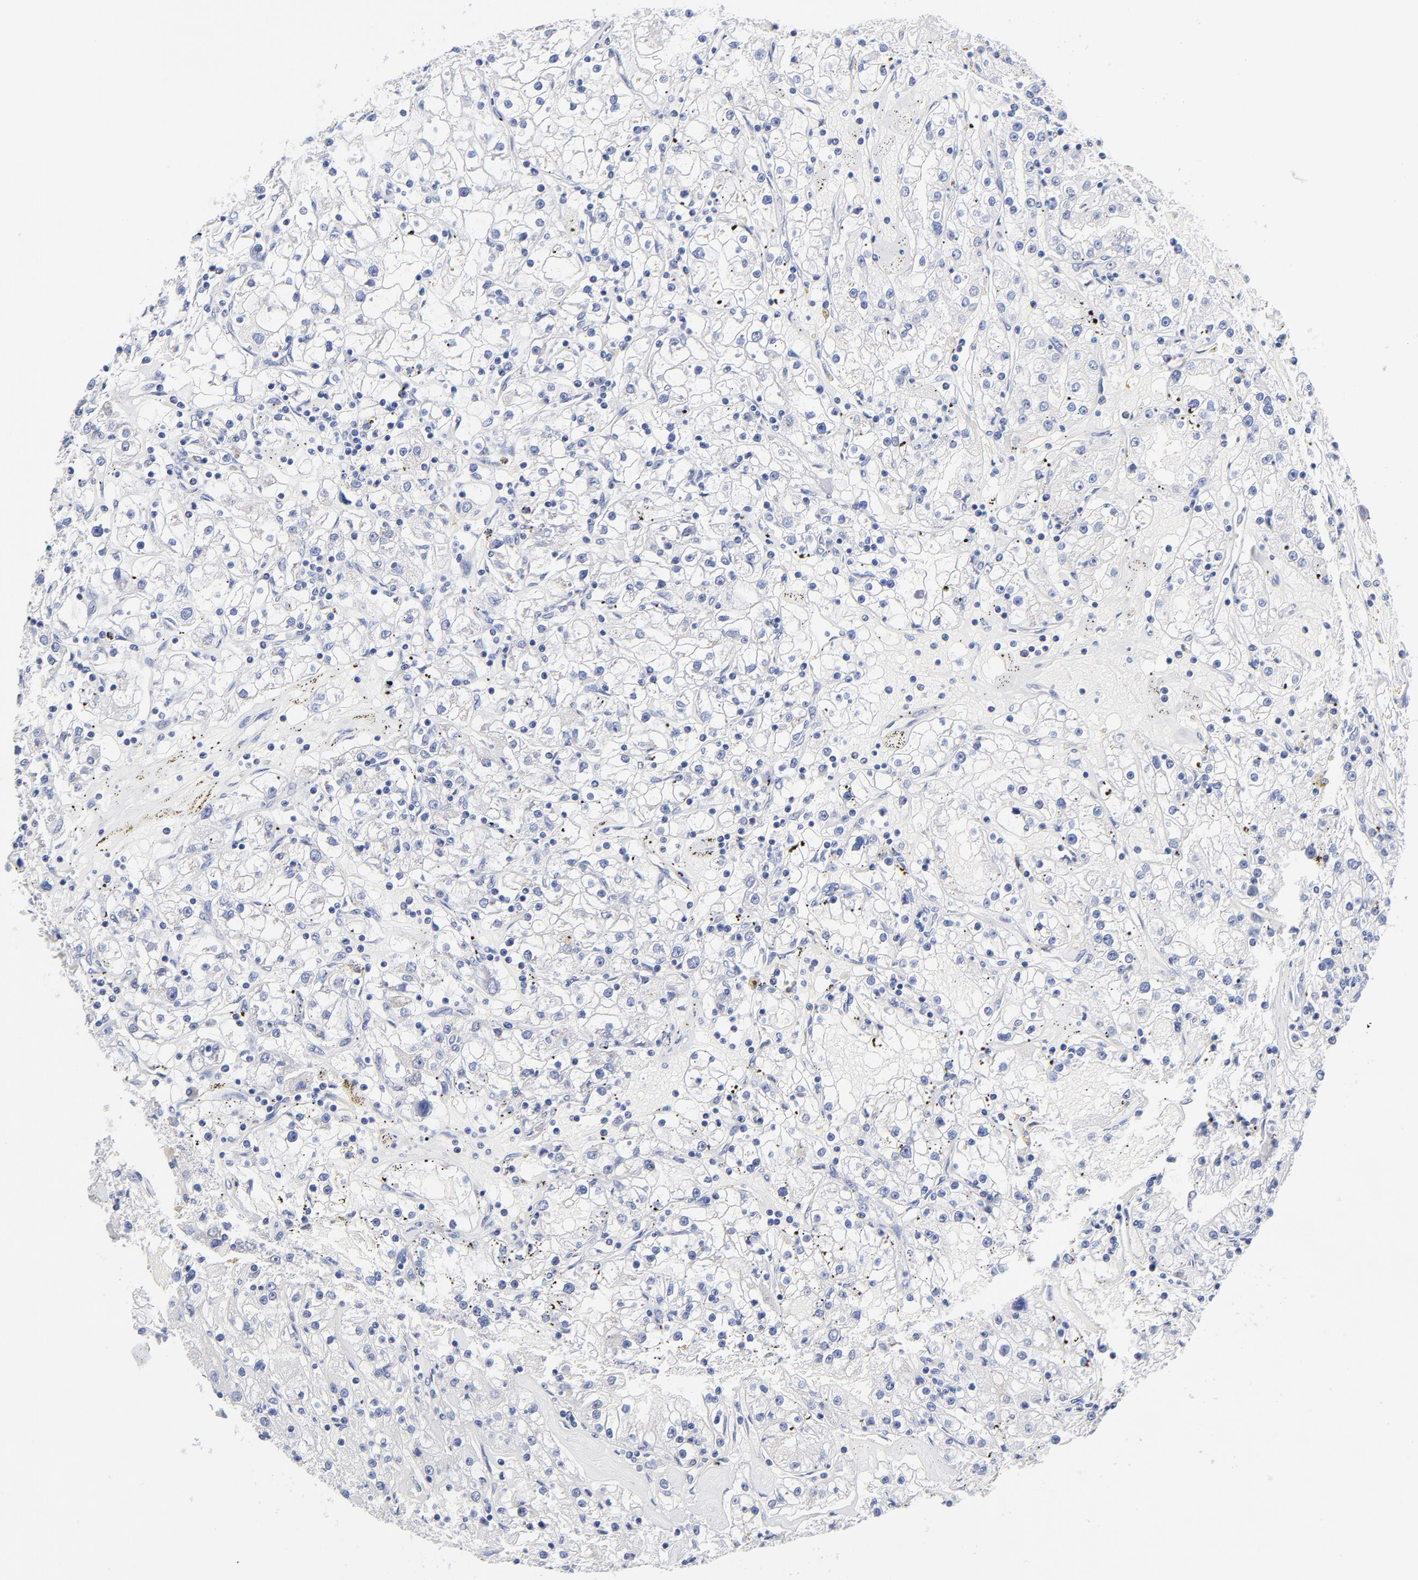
{"staining": {"intensity": "negative", "quantity": "none", "location": "none"}, "tissue": "renal cancer", "cell_type": "Tumor cells", "image_type": "cancer", "snomed": [{"axis": "morphology", "description": "Adenocarcinoma, NOS"}, {"axis": "topography", "description": "Kidney"}], "caption": "Human renal cancer (adenocarcinoma) stained for a protein using immunohistochemistry (IHC) shows no expression in tumor cells.", "gene": "LAX1", "patient": {"sex": "male", "age": 56}}